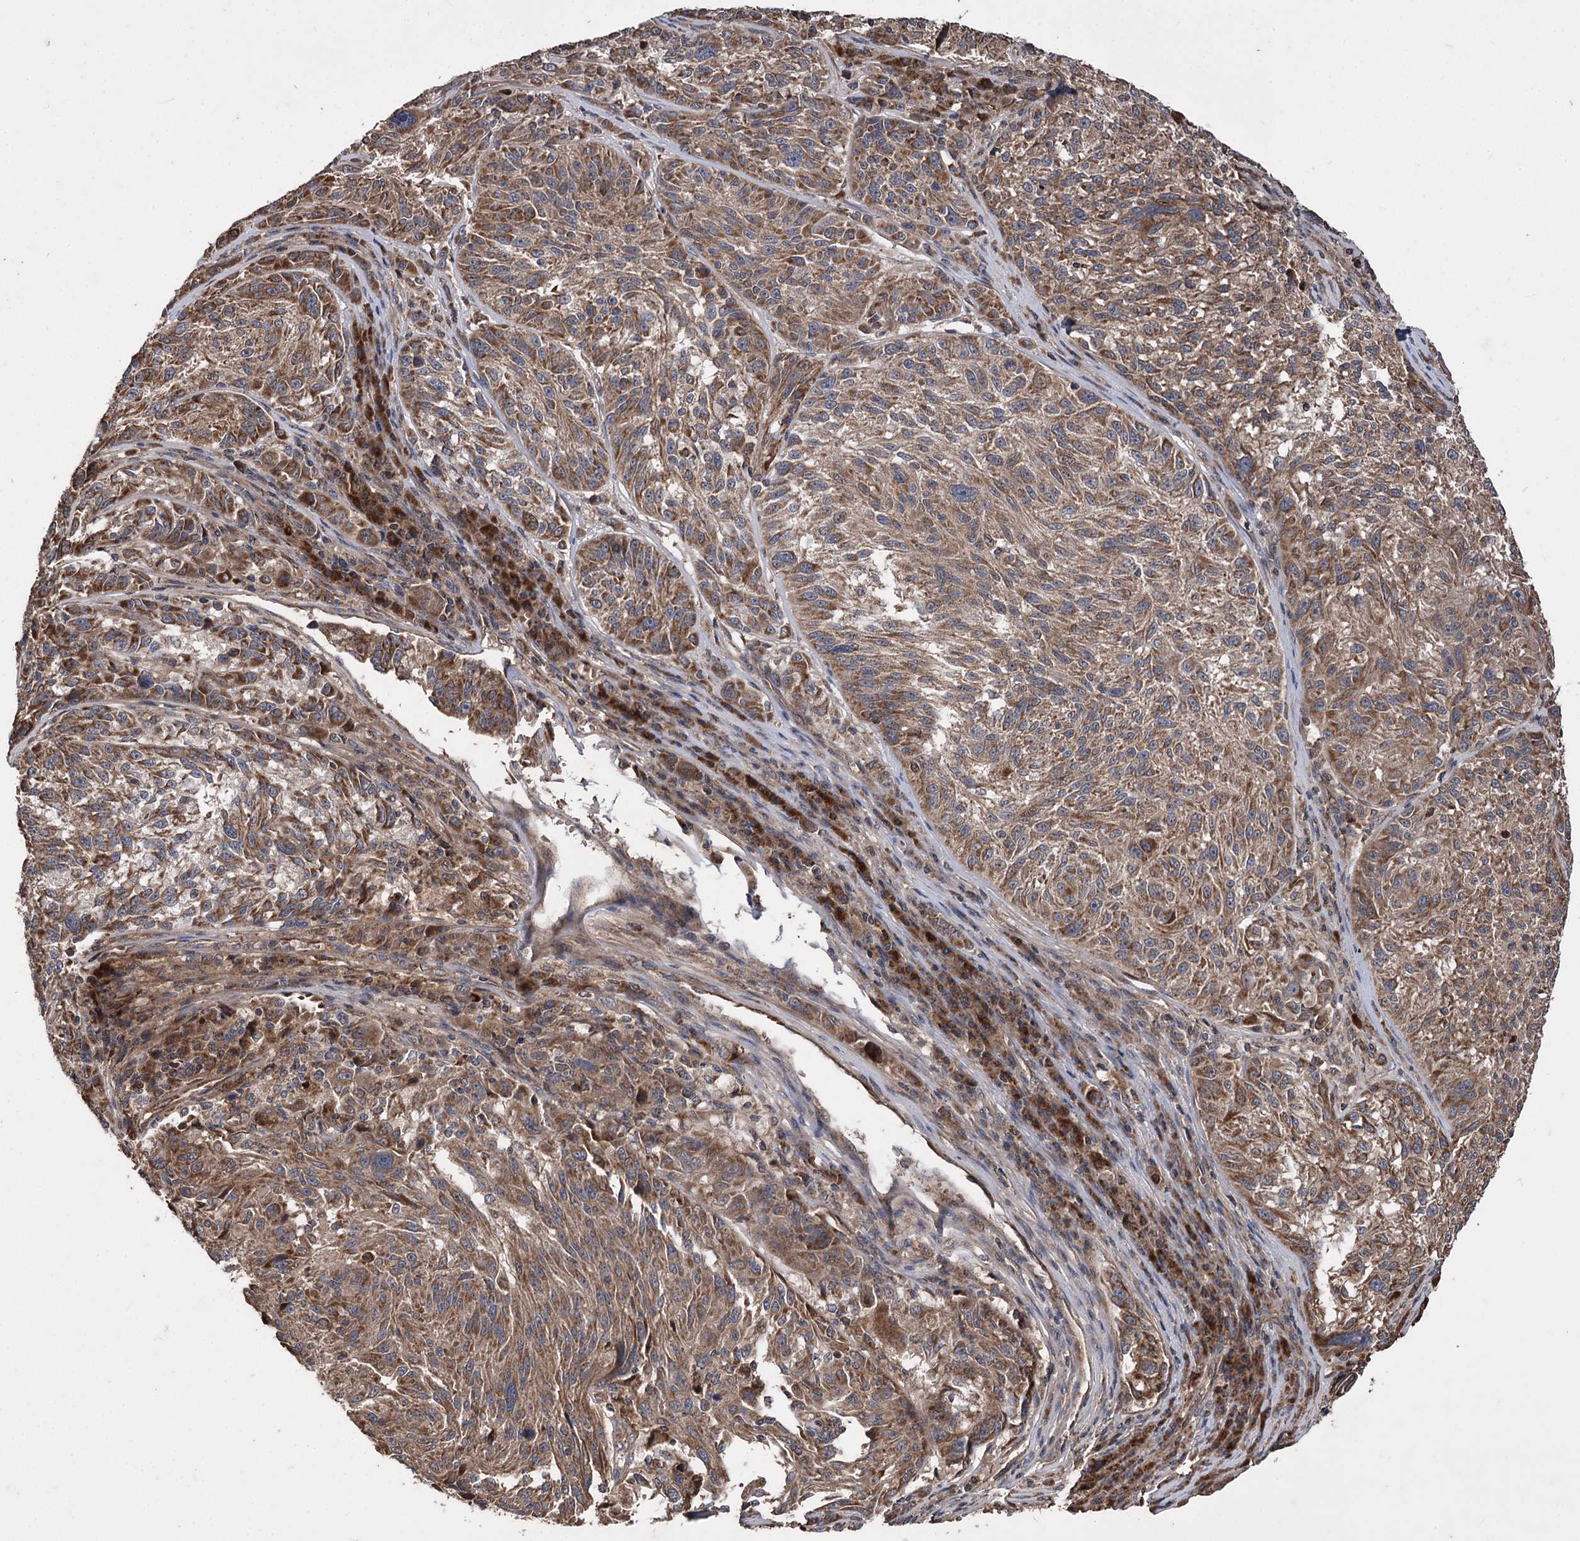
{"staining": {"intensity": "strong", "quantity": ">75%", "location": "cytoplasmic/membranous"}, "tissue": "melanoma", "cell_type": "Tumor cells", "image_type": "cancer", "snomed": [{"axis": "morphology", "description": "Malignant melanoma, NOS"}, {"axis": "topography", "description": "Skin"}], "caption": "High-magnification brightfield microscopy of melanoma stained with DAB (brown) and counterstained with hematoxylin (blue). tumor cells exhibit strong cytoplasmic/membranous positivity is appreciated in about>75% of cells.", "gene": "RASSF3", "patient": {"sex": "male", "age": 53}}